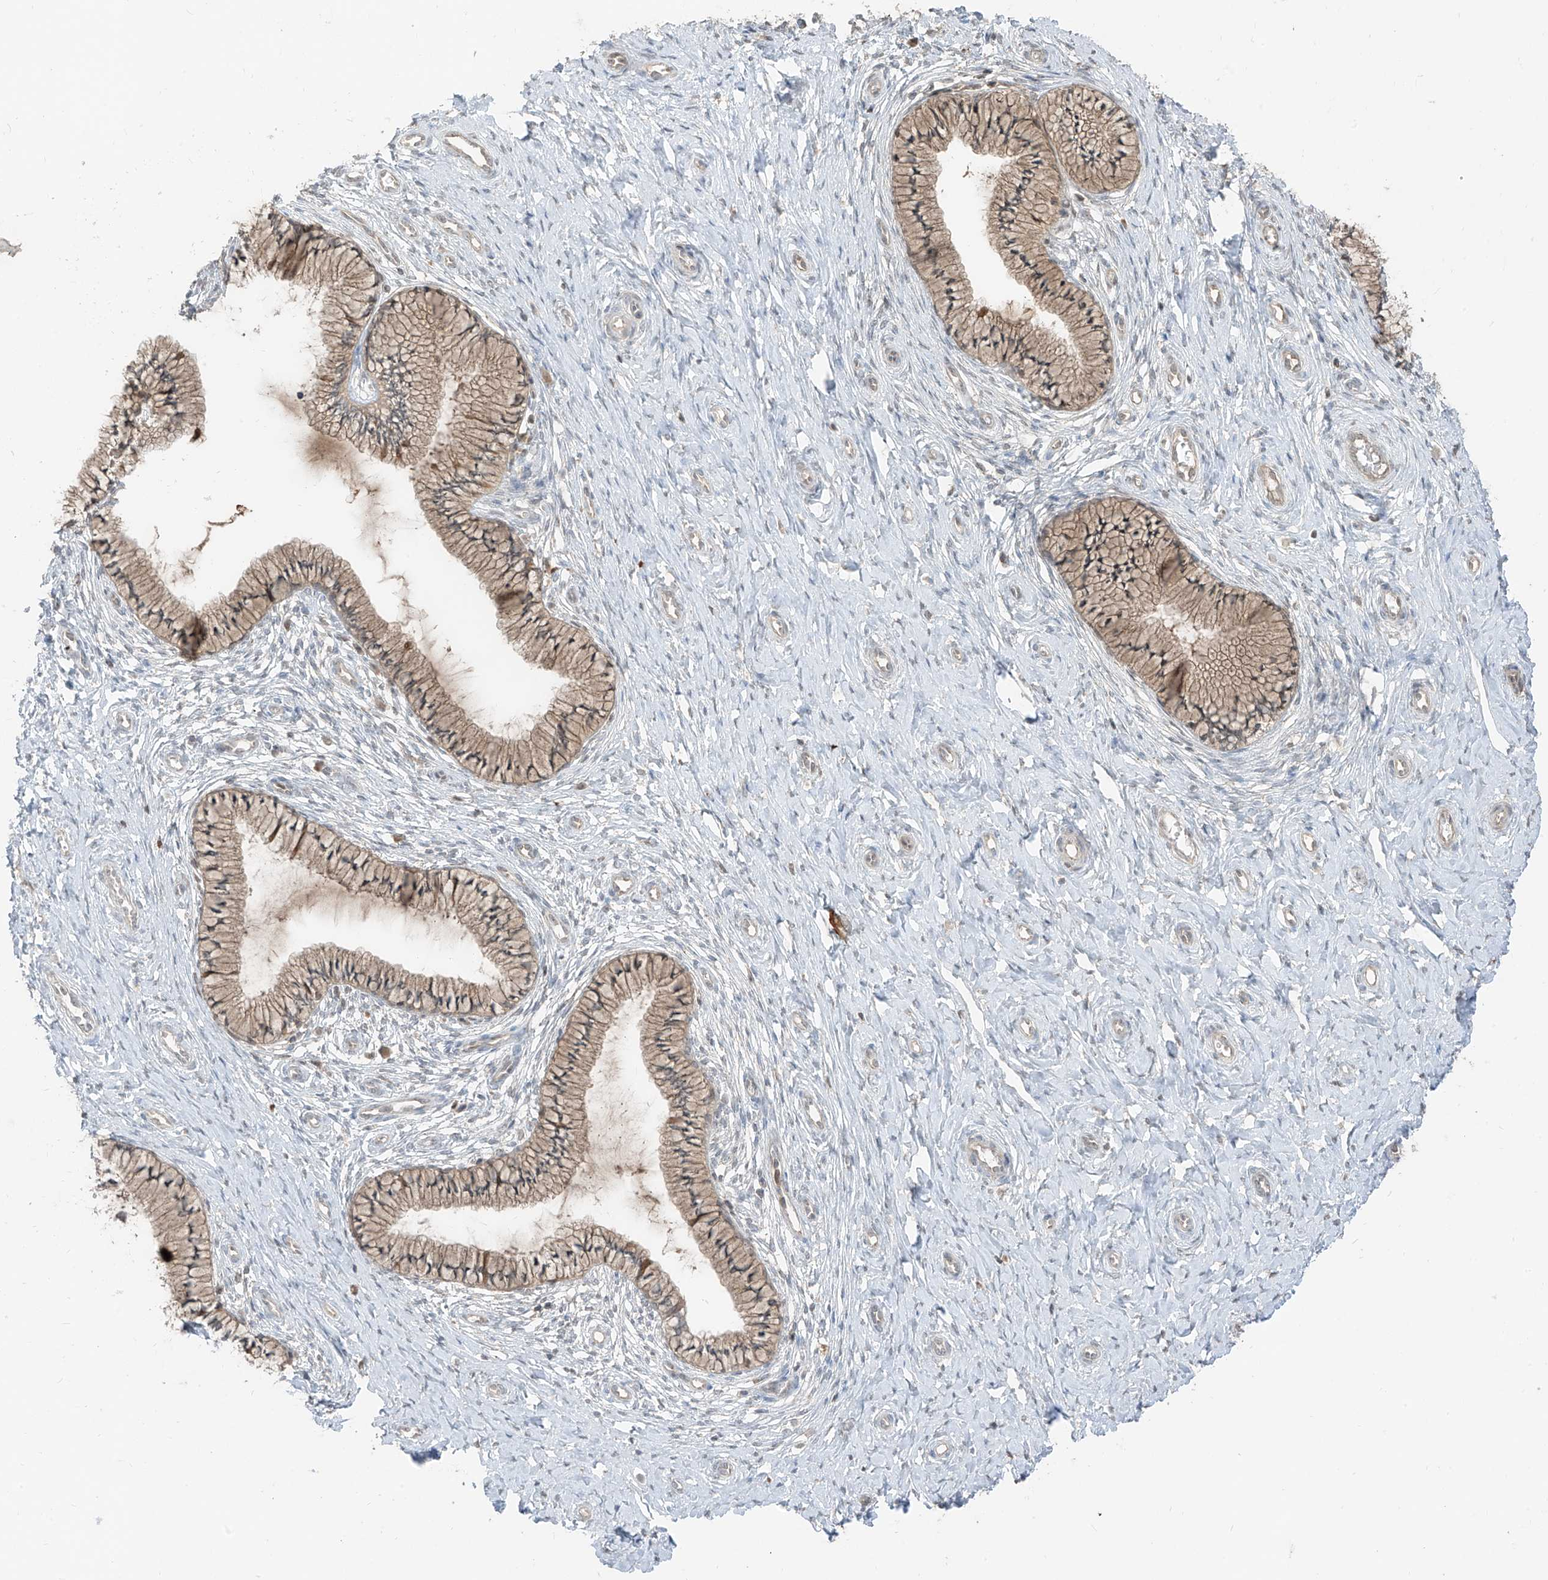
{"staining": {"intensity": "weak", "quantity": ">75%", "location": "cytoplasmic/membranous"}, "tissue": "cervix", "cell_type": "Glandular cells", "image_type": "normal", "snomed": [{"axis": "morphology", "description": "Normal tissue, NOS"}, {"axis": "topography", "description": "Cervix"}], "caption": "Glandular cells display low levels of weak cytoplasmic/membranous expression in about >75% of cells in unremarkable human cervix.", "gene": "COLGALT2", "patient": {"sex": "female", "age": 36}}